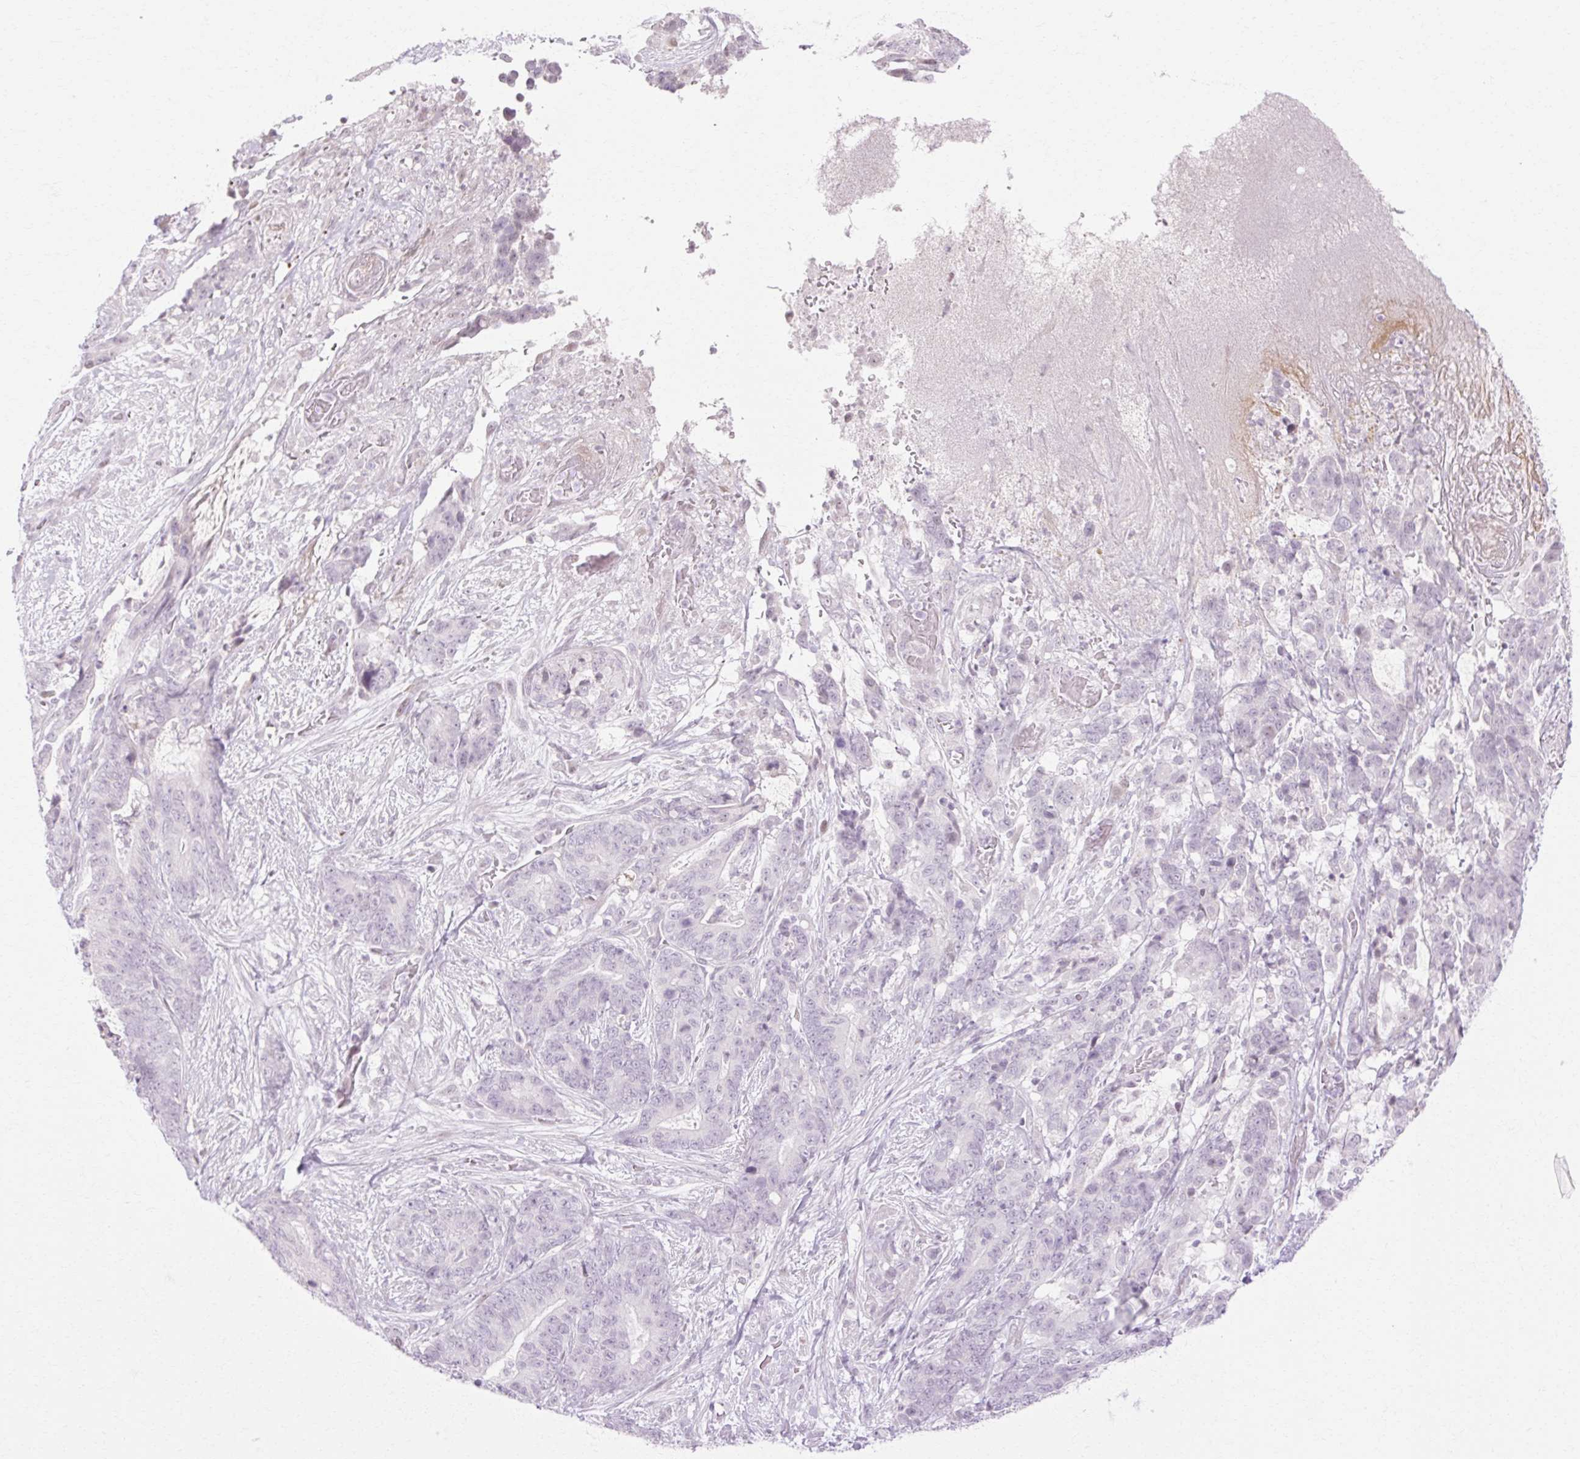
{"staining": {"intensity": "negative", "quantity": "none", "location": "none"}, "tissue": "stomach cancer", "cell_type": "Tumor cells", "image_type": "cancer", "snomed": [{"axis": "morphology", "description": "Normal tissue, NOS"}, {"axis": "morphology", "description": "Adenocarcinoma, NOS"}, {"axis": "topography", "description": "Stomach"}], "caption": "Adenocarcinoma (stomach) was stained to show a protein in brown. There is no significant staining in tumor cells. (DAB immunohistochemistry with hematoxylin counter stain).", "gene": "C3orf49", "patient": {"sex": "female", "age": 64}}